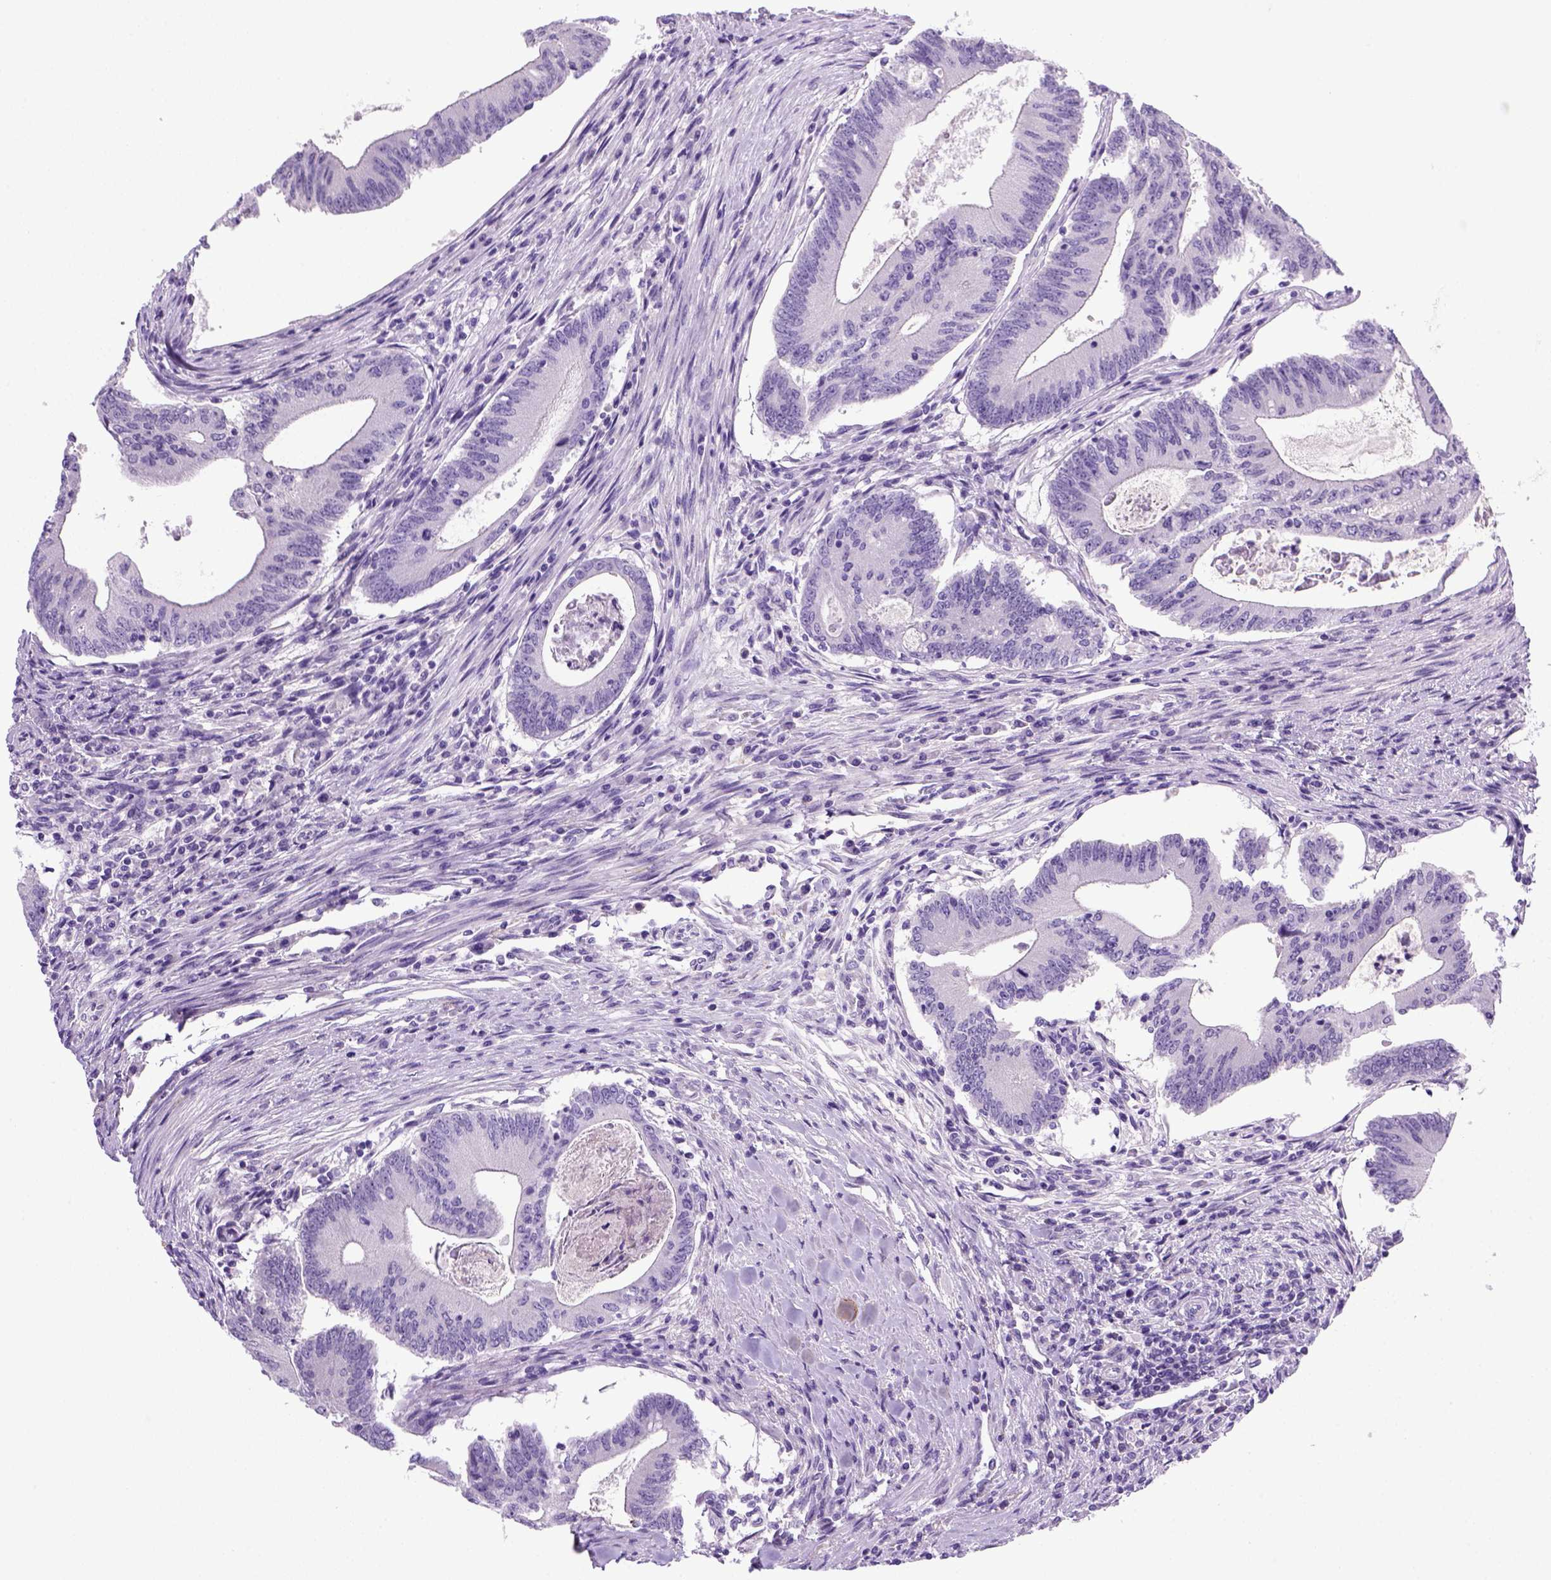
{"staining": {"intensity": "negative", "quantity": "none", "location": "none"}, "tissue": "colorectal cancer", "cell_type": "Tumor cells", "image_type": "cancer", "snomed": [{"axis": "morphology", "description": "Adenocarcinoma, NOS"}, {"axis": "topography", "description": "Colon"}], "caption": "There is no significant expression in tumor cells of adenocarcinoma (colorectal). The staining was performed using DAB (3,3'-diaminobenzidine) to visualize the protein expression in brown, while the nuclei were stained in blue with hematoxylin (Magnification: 20x).", "gene": "KRT71", "patient": {"sex": "female", "age": 70}}